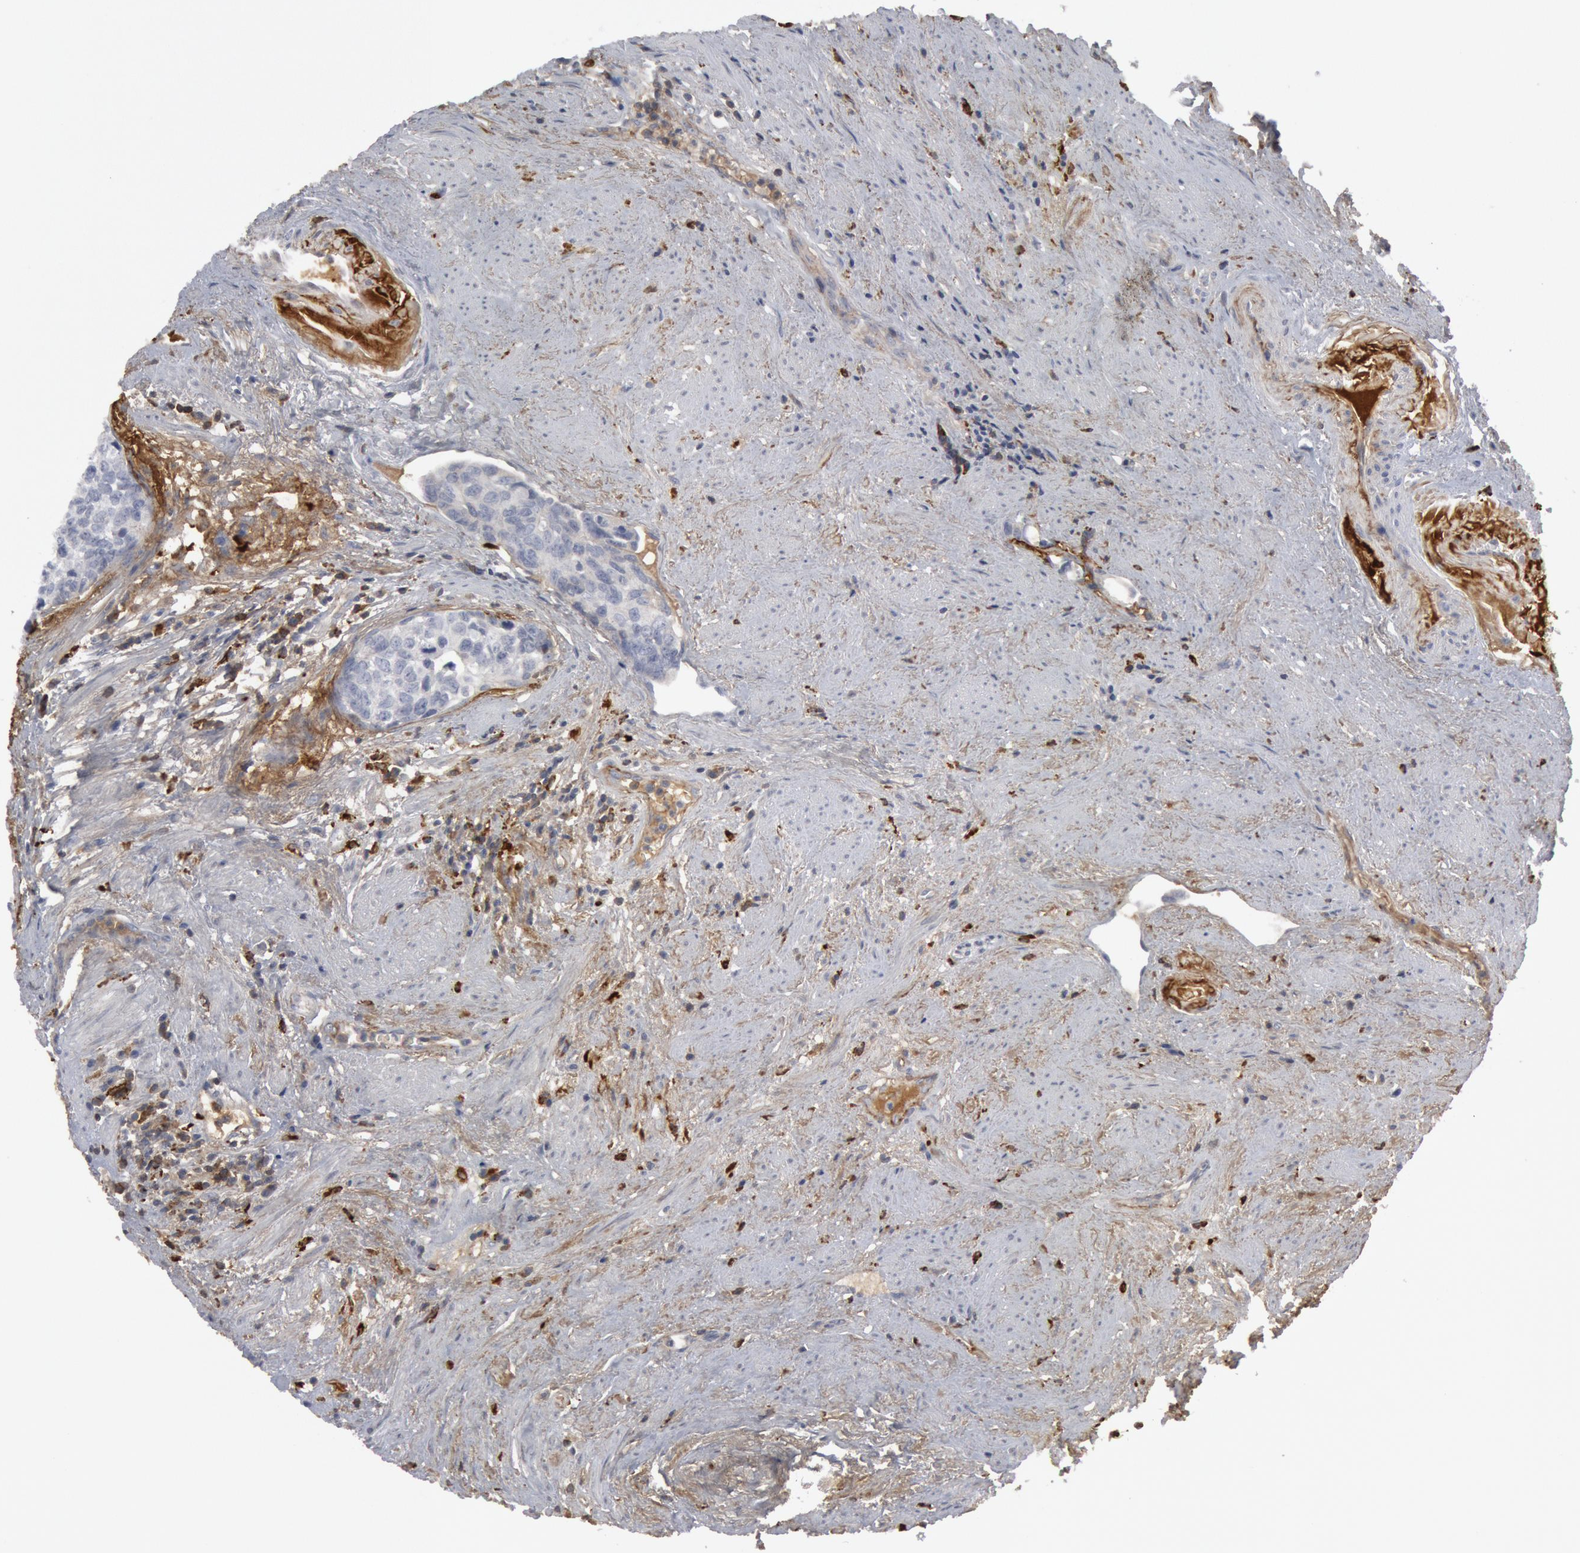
{"staining": {"intensity": "negative", "quantity": "none", "location": "none"}, "tissue": "urothelial cancer", "cell_type": "Tumor cells", "image_type": "cancer", "snomed": [{"axis": "morphology", "description": "Urothelial carcinoma, High grade"}, {"axis": "topography", "description": "Urinary bladder"}], "caption": "High magnification brightfield microscopy of urothelial cancer stained with DAB (brown) and counterstained with hematoxylin (blue): tumor cells show no significant expression. (DAB (3,3'-diaminobenzidine) immunohistochemistry, high magnification).", "gene": "C1QC", "patient": {"sex": "male", "age": 81}}